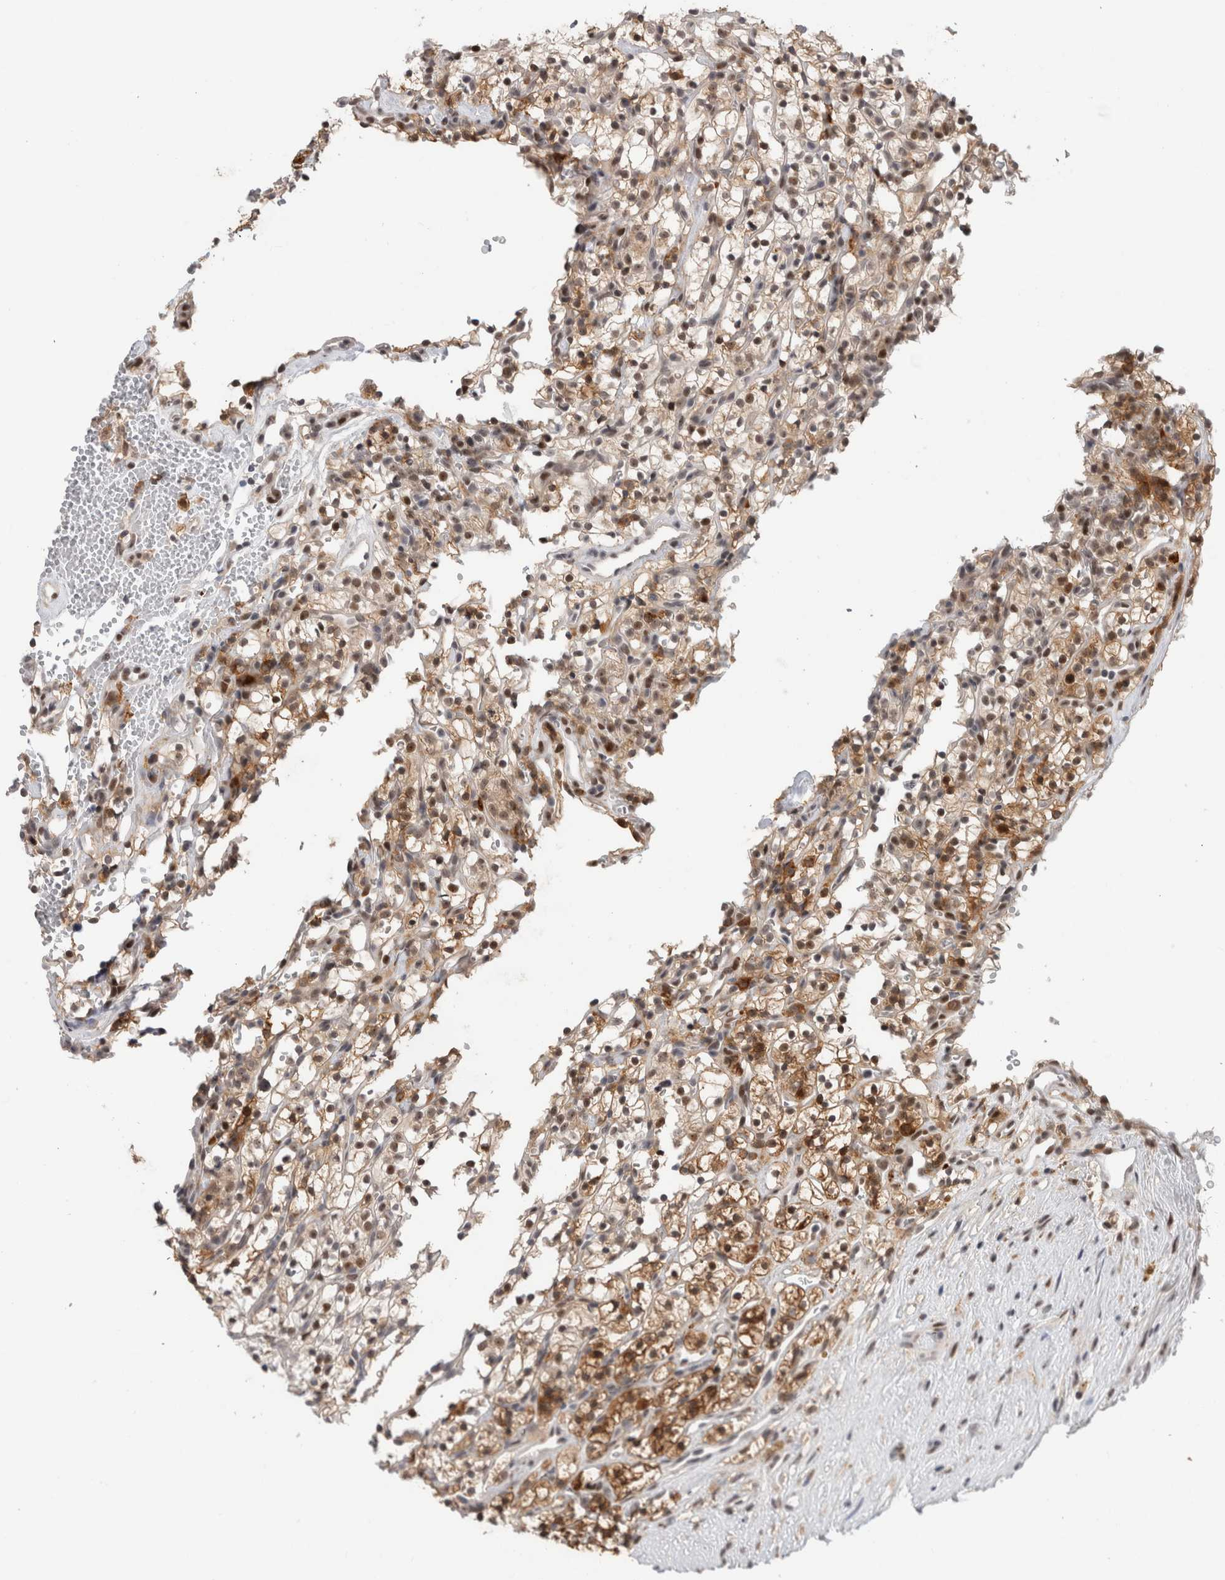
{"staining": {"intensity": "moderate", "quantity": ">75%", "location": "cytoplasmic/membranous,nuclear"}, "tissue": "renal cancer", "cell_type": "Tumor cells", "image_type": "cancer", "snomed": [{"axis": "morphology", "description": "Adenocarcinoma, NOS"}, {"axis": "topography", "description": "Kidney"}], "caption": "Immunohistochemical staining of renal cancer exhibits medium levels of moderate cytoplasmic/membranous and nuclear expression in about >75% of tumor cells.", "gene": "ZNF521", "patient": {"sex": "female", "age": 57}}